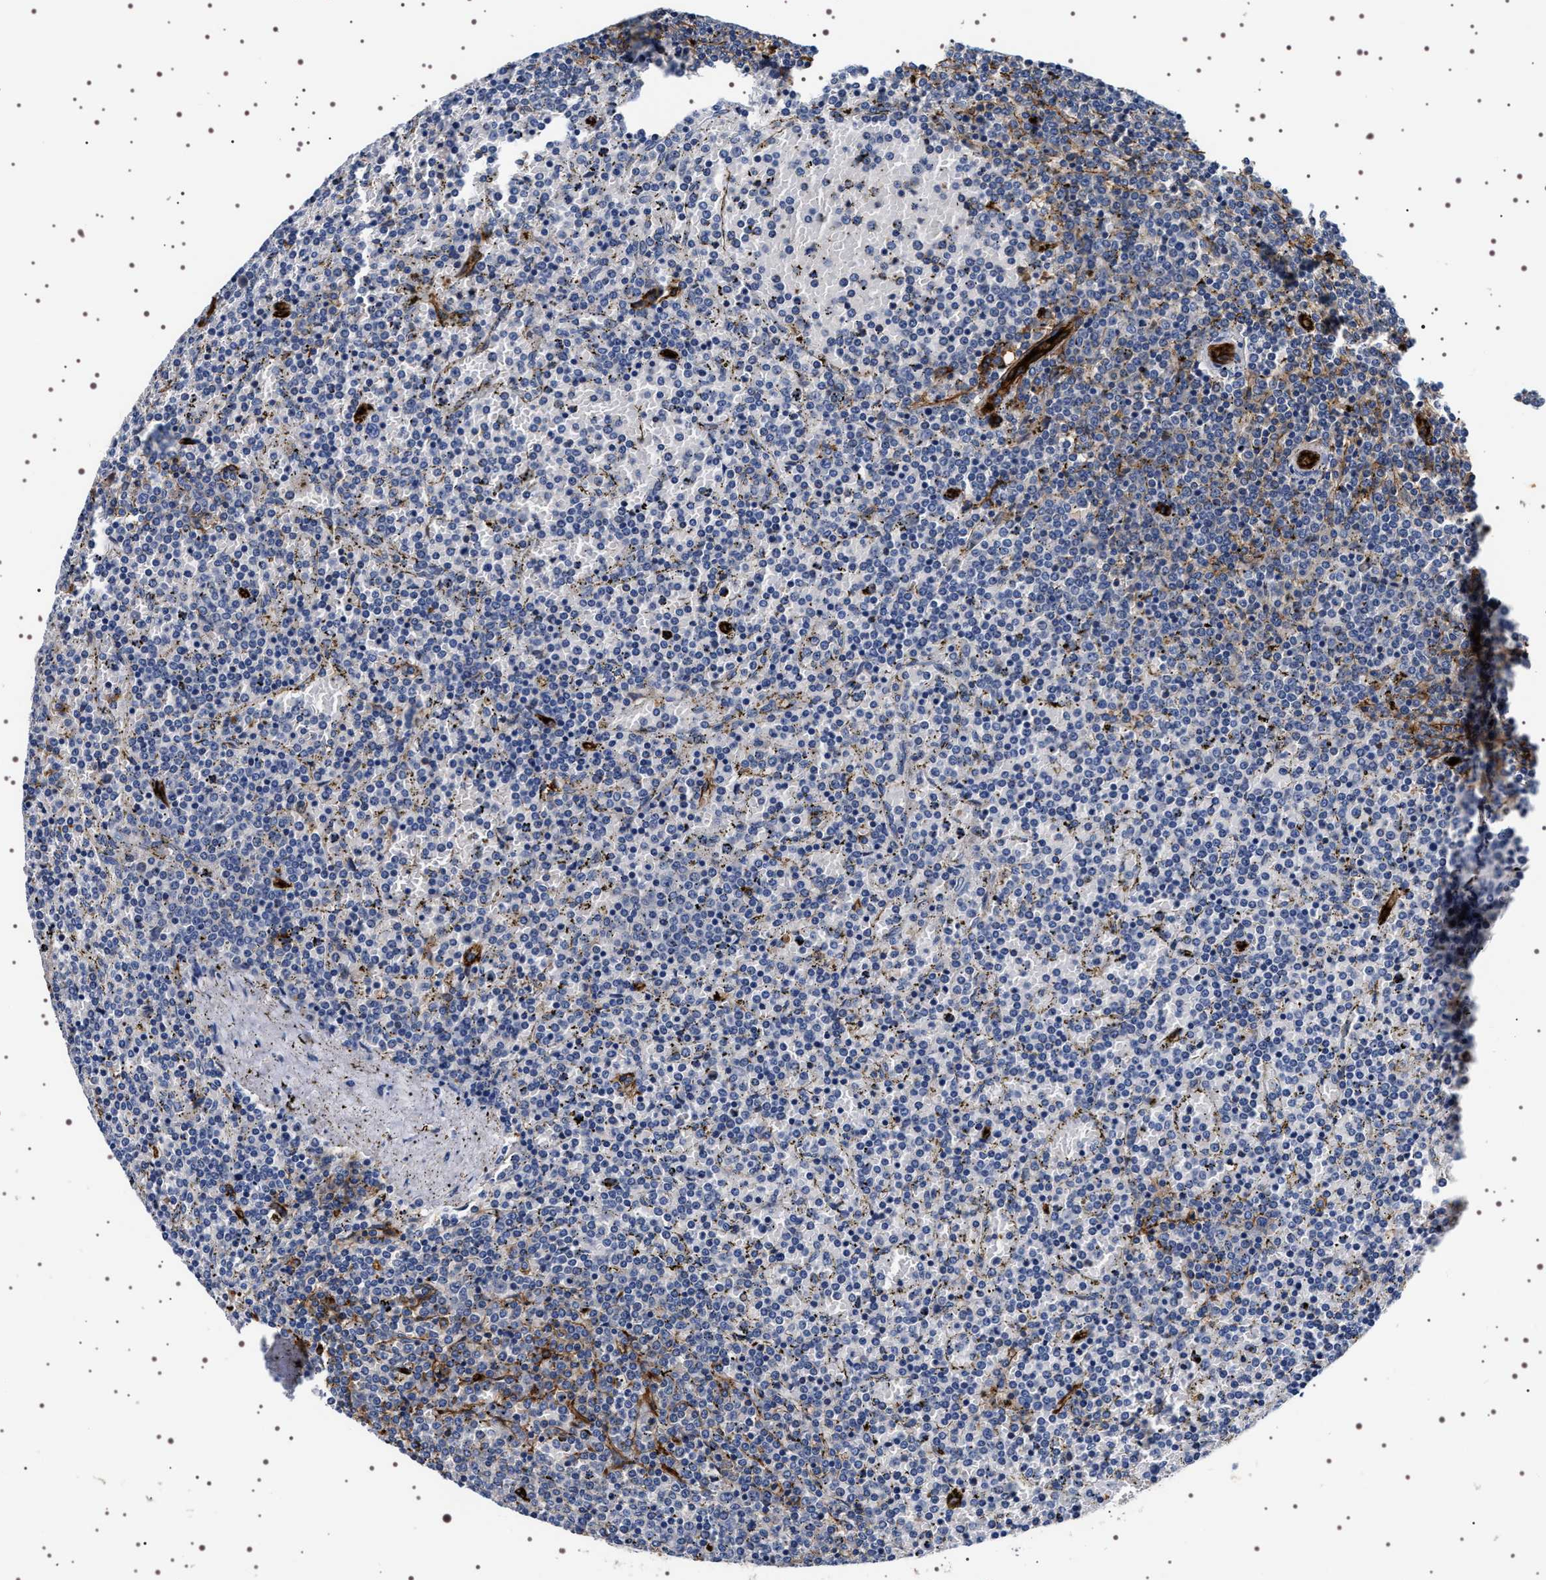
{"staining": {"intensity": "negative", "quantity": "none", "location": "none"}, "tissue": "lymphoma", "cell_type": "Tumor cells", "image_type": "cancer", "snomed": [{"axis": "morphology", "description": "Malignant lymphoma, non-Hodgkin's type, Low grade"}, {"axis": "topography", "description": "Spleen"}], "caption": "Immunohistochemical staining of human lymphoma shows no significant positivity in tumor cells. (DAB immunohistochemistry (IHC) with hematoxylin counter stain).", "gene": "ALPL", "patient": {"sex": "female", "age": 77}}